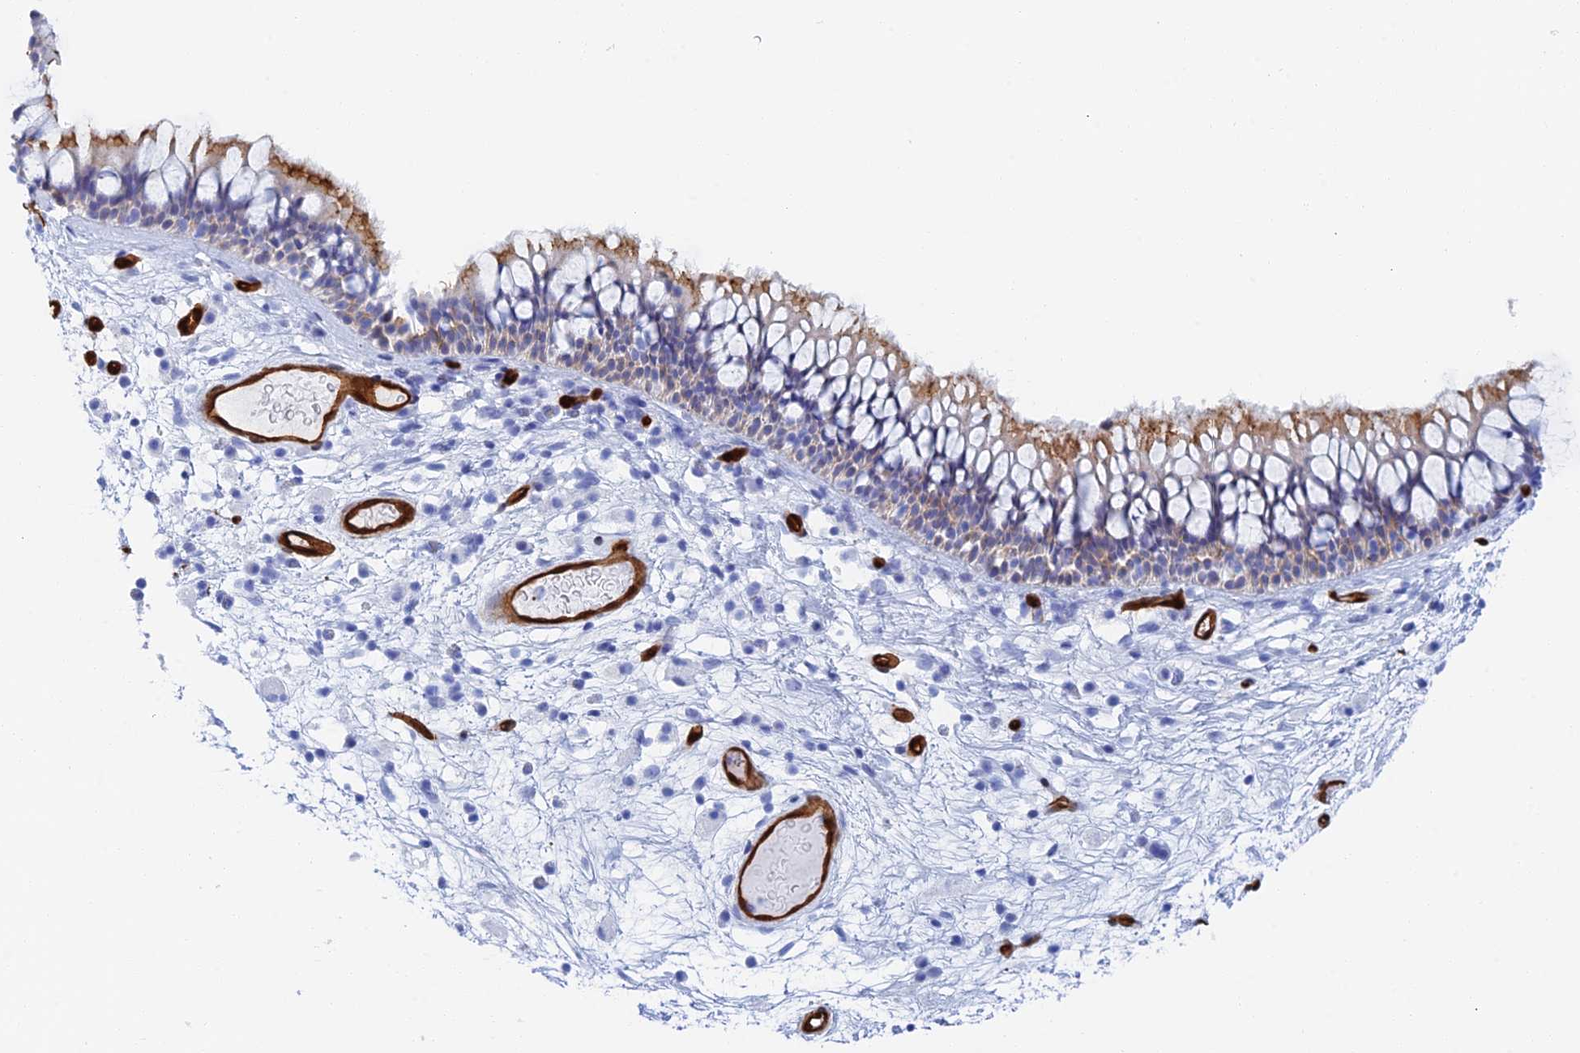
{"staining": {"intensity": "moderate", "quantity": "<25%", "location": "cytoplasmic/membranous"}, "tissue": "nasopharynx", "cell_type": "Respiratory epithelial cells", "image_type": "normal", "snomed": [{"axis": "morphology", "description": "Normal tissue, NOS"}, {"axis": "morphology", "description": "Inflammation, NOS"}, {"axis": "morphology", "description": "Malignant melanoma, Metastatic site"}, {"axis": "topography", "description": "Nasopharynx"}], "caption": "Brown immunohistochemical staining in normal nasopharynx reveals moderate cytoplasmic/membranous staining in approximately <25% of respiratory epithelial cells. The staining was performed using DAB, with brown indicating positive protein expression. Nuclei are stained blue with hematoxylin.", "gene": "CRIP2", "patient": {"sex": "male", "age": 70}}